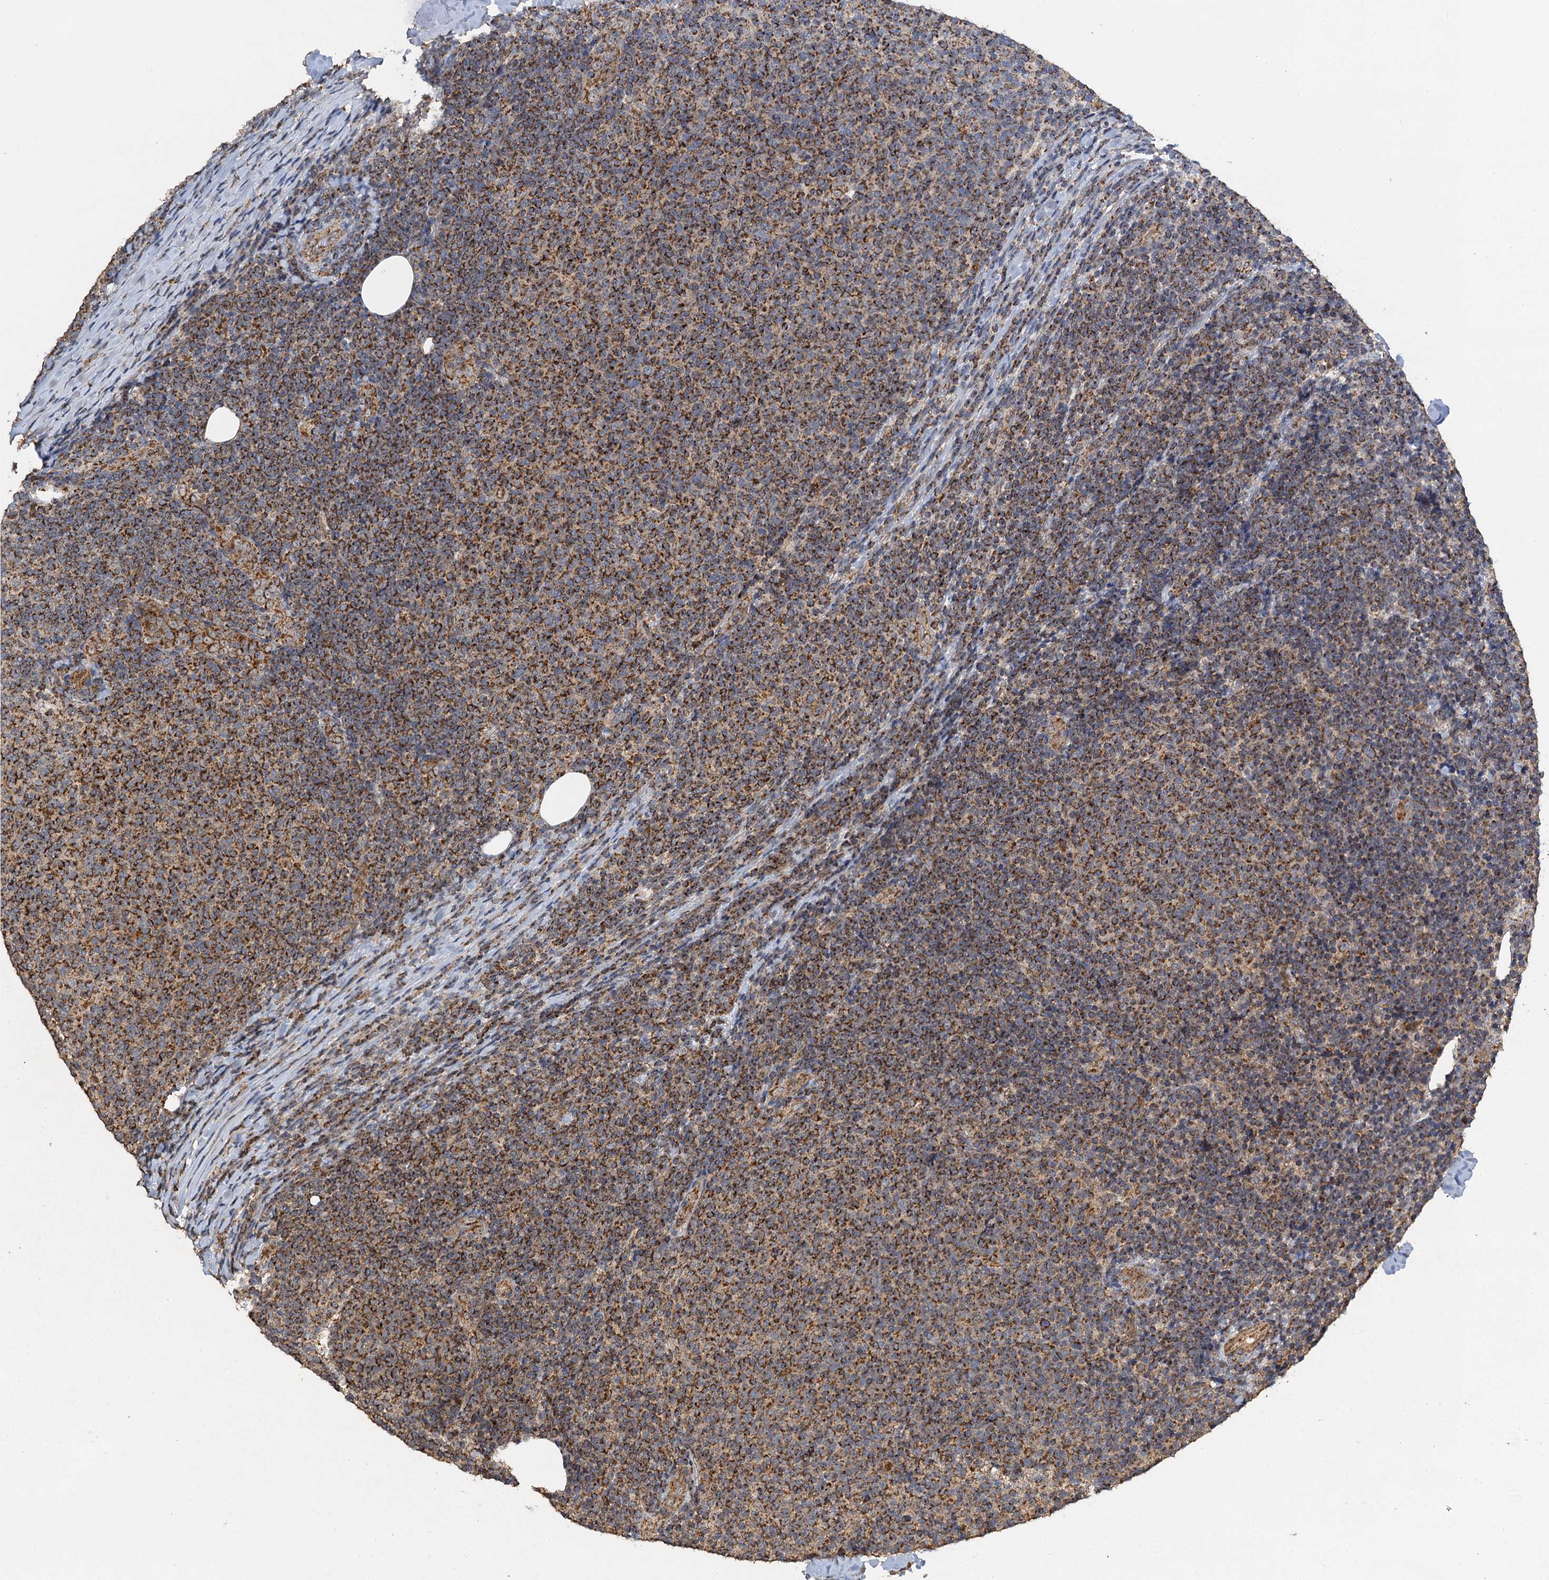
{"staining": {"intensity": "moderate", "quantity": ">75%", "location": "cytoplasmic/membranous"}, "tissue": "lymphoma", "cell_type": "Tumor cells", "image_type": "cancer", "snomed": [{"axis": "morphology", "description": "Malignant lymphoma, non-Hodgkin's type, Low grade"}, {"axis": "topography", "description": "Lymph node"}], "caption": "This micrograph exhibits IHC staining of lymphoma, with medium moderate cytoplasmic/membranous staining in approximately >75% of tumor cells.", "gene": "NDUFA13", "patient": {"sex": "male", "age": 66}}